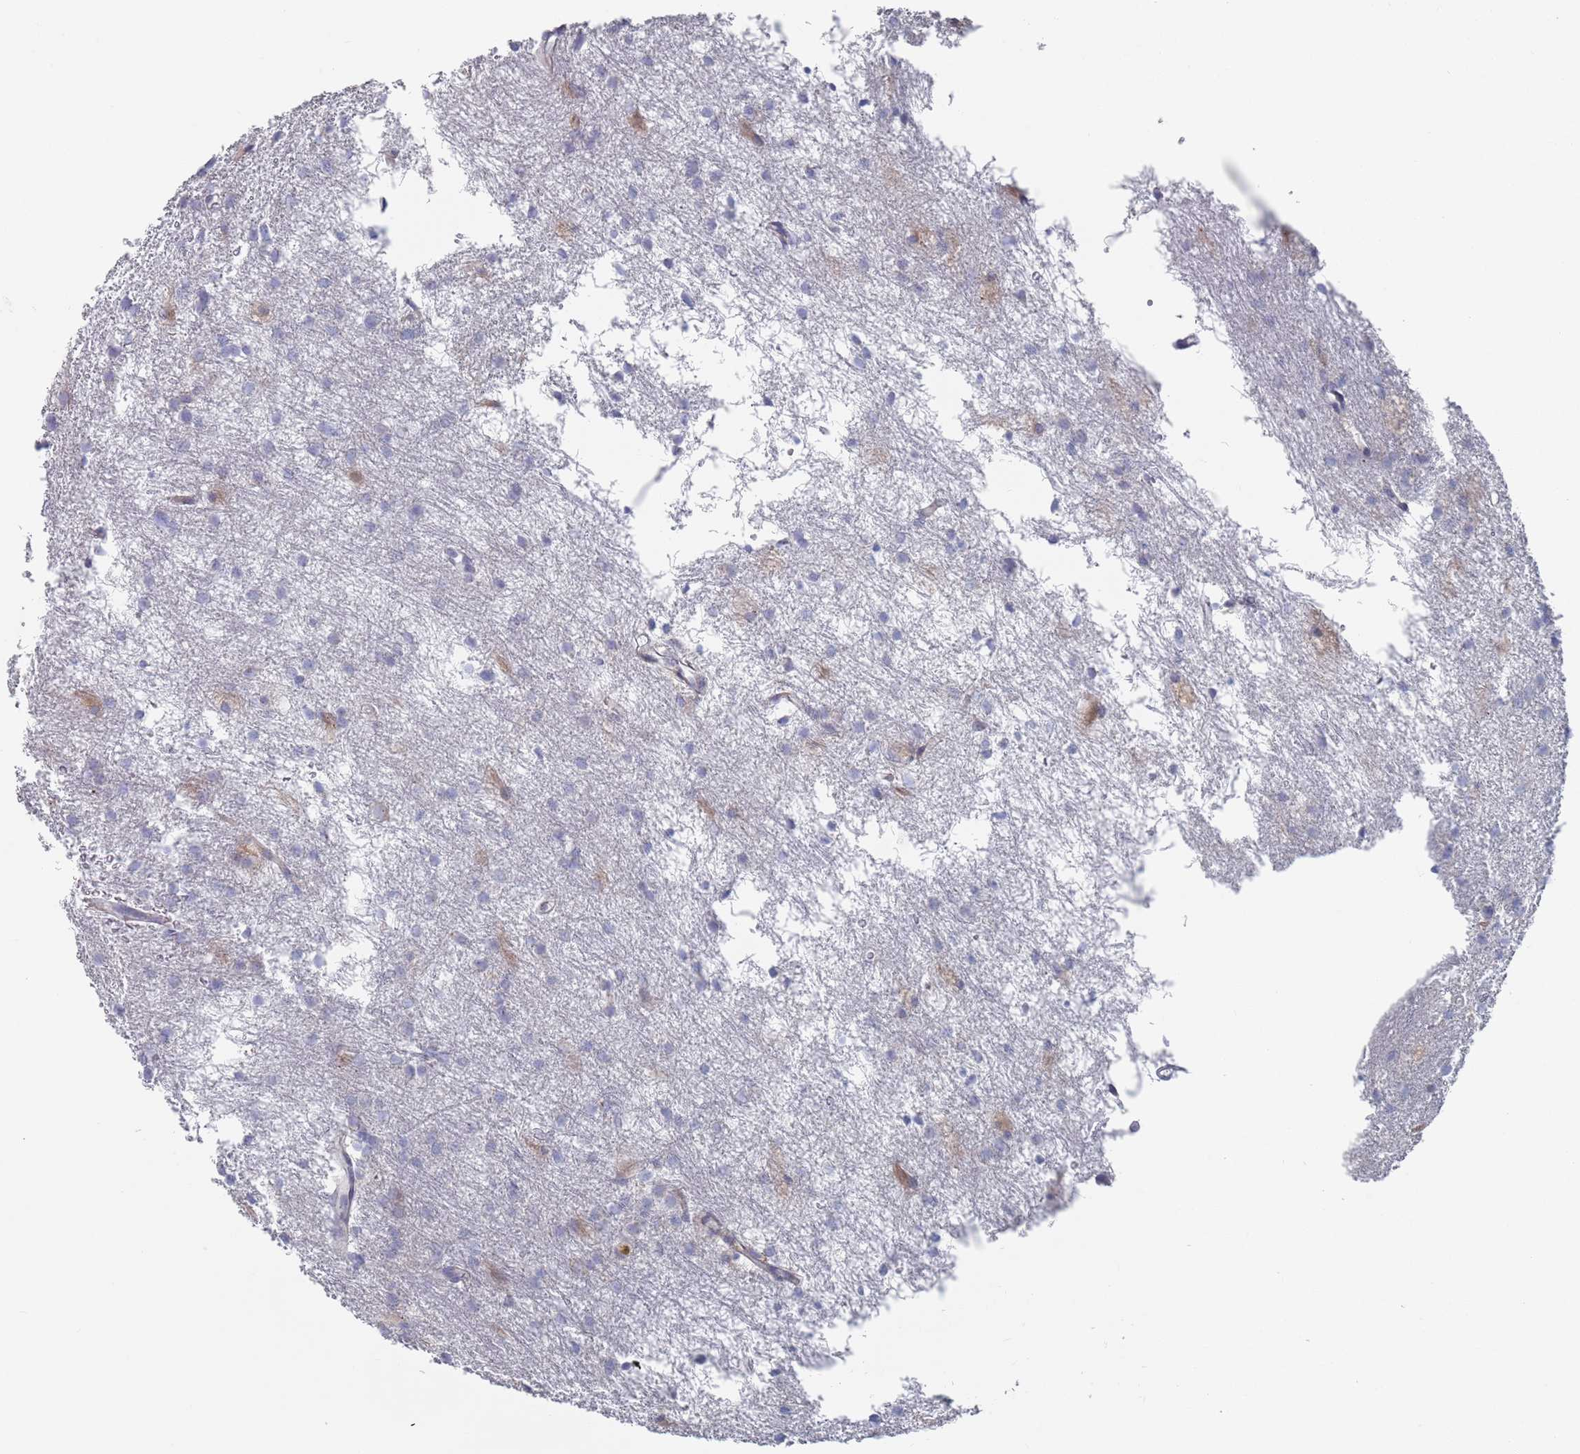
{"staining": {"intensity": "negative", "quantity": "none", "location": "none"}, "tissue": "glioma", "cell_type": "Tumor cells", "image_type": "cancer", "snomed": [{"axis": "morphology", "description": "Glioma, malignant, High grade"}, {"axis": "topography", "description": "Brain"}], "caption": "This is an immunohistochemistry micrograph of human malignant glioma (high-grade). There is no positivity in tumor cells.", "gene": "MAT1A", "patient": {"sex": "male", "age": 77}}